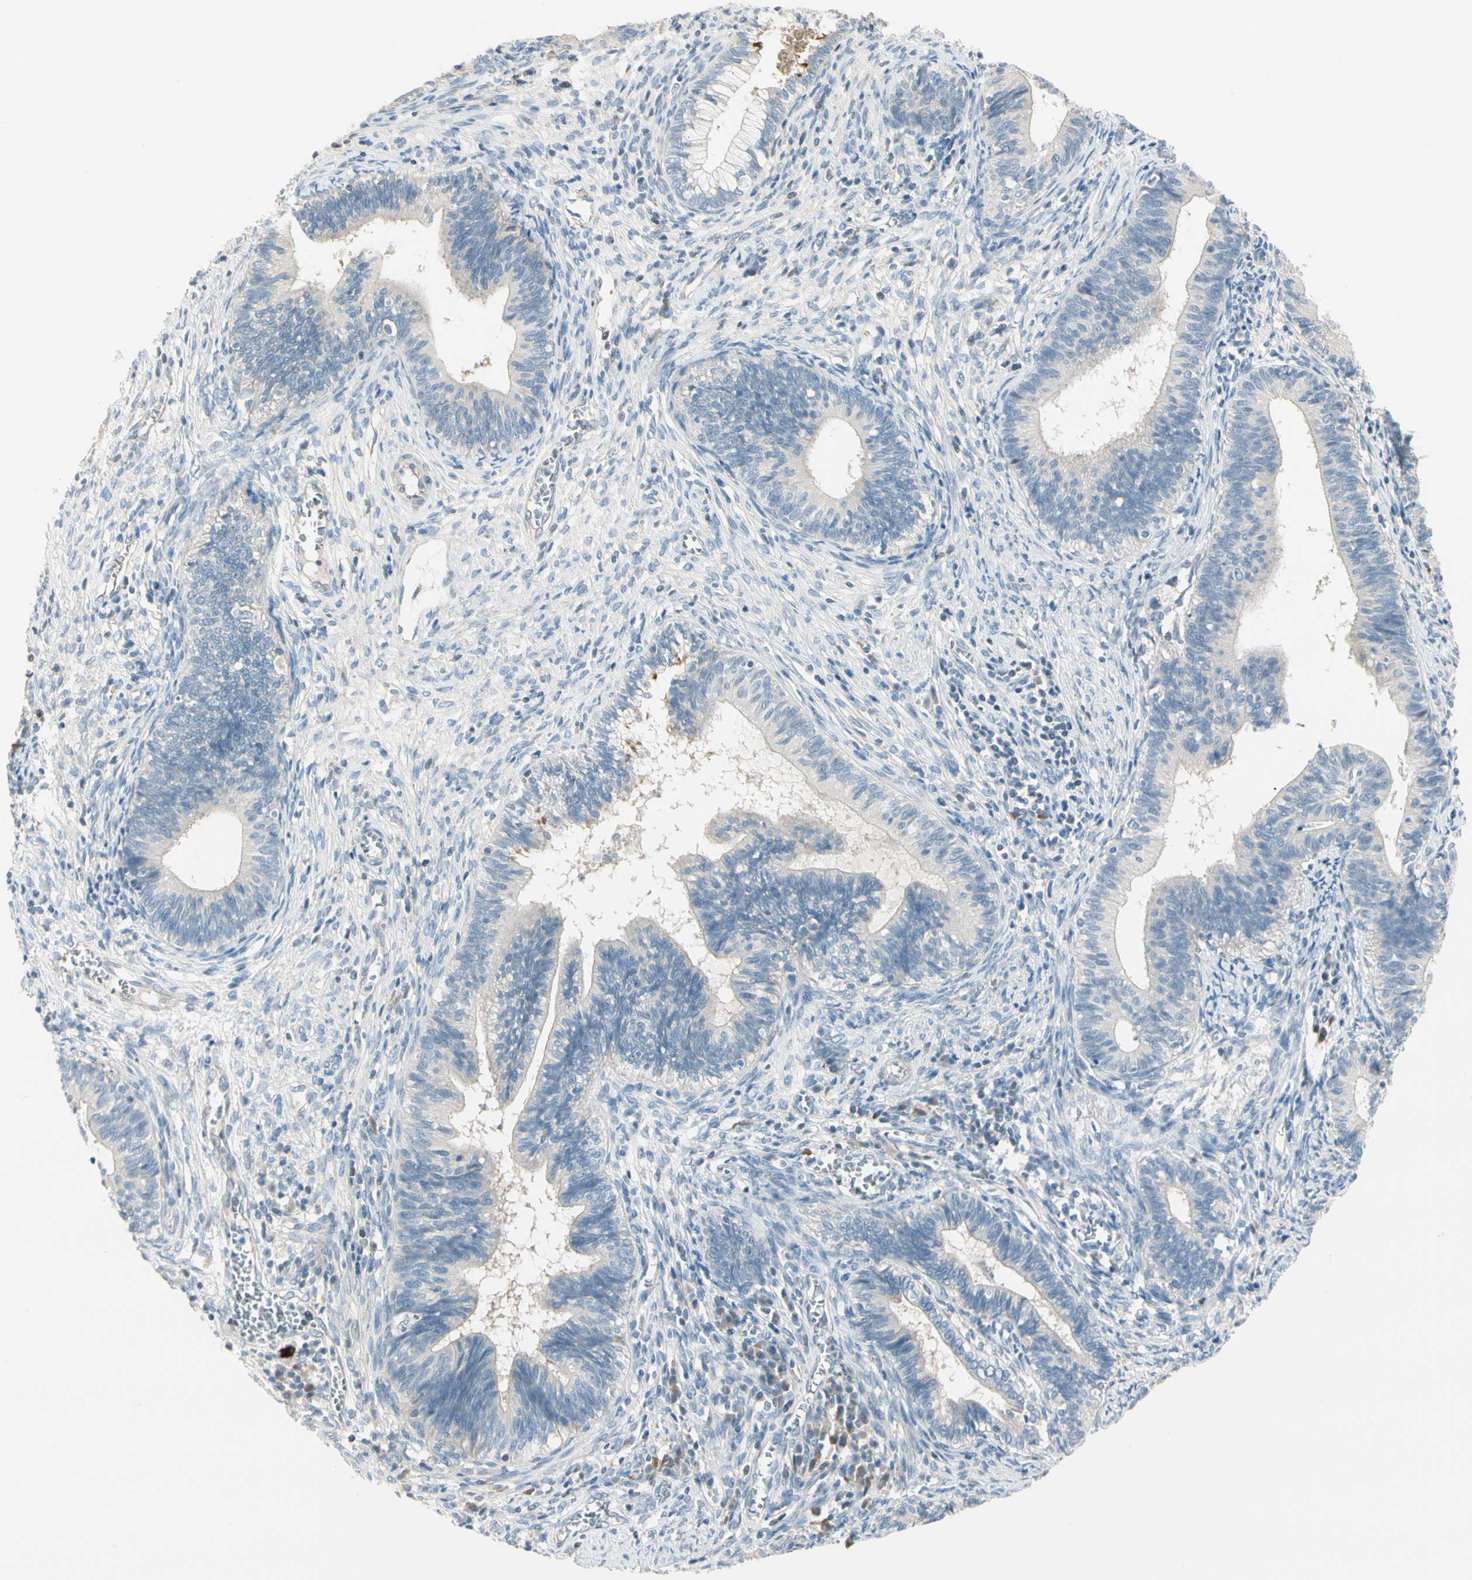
{"staining": {"intensity": "negative", "quantity": "none", "location": "none"}, "tissue": "cervical cancer", "cell_type": "Tumor cells", "image_type": "cancer", "snomed": [{"axis": "morphology", "description": "Adenocarcinoma, NOS"}, {"axis": "topography", "description": "Cervix"}], "caption": "A micrograph of cervical cancer (adenocarcinoma) stained for a protein exhibits no brown staining in tumor cells.", "gene": "CYP2E1", "patient": {"sex": "female", "age": 44}}